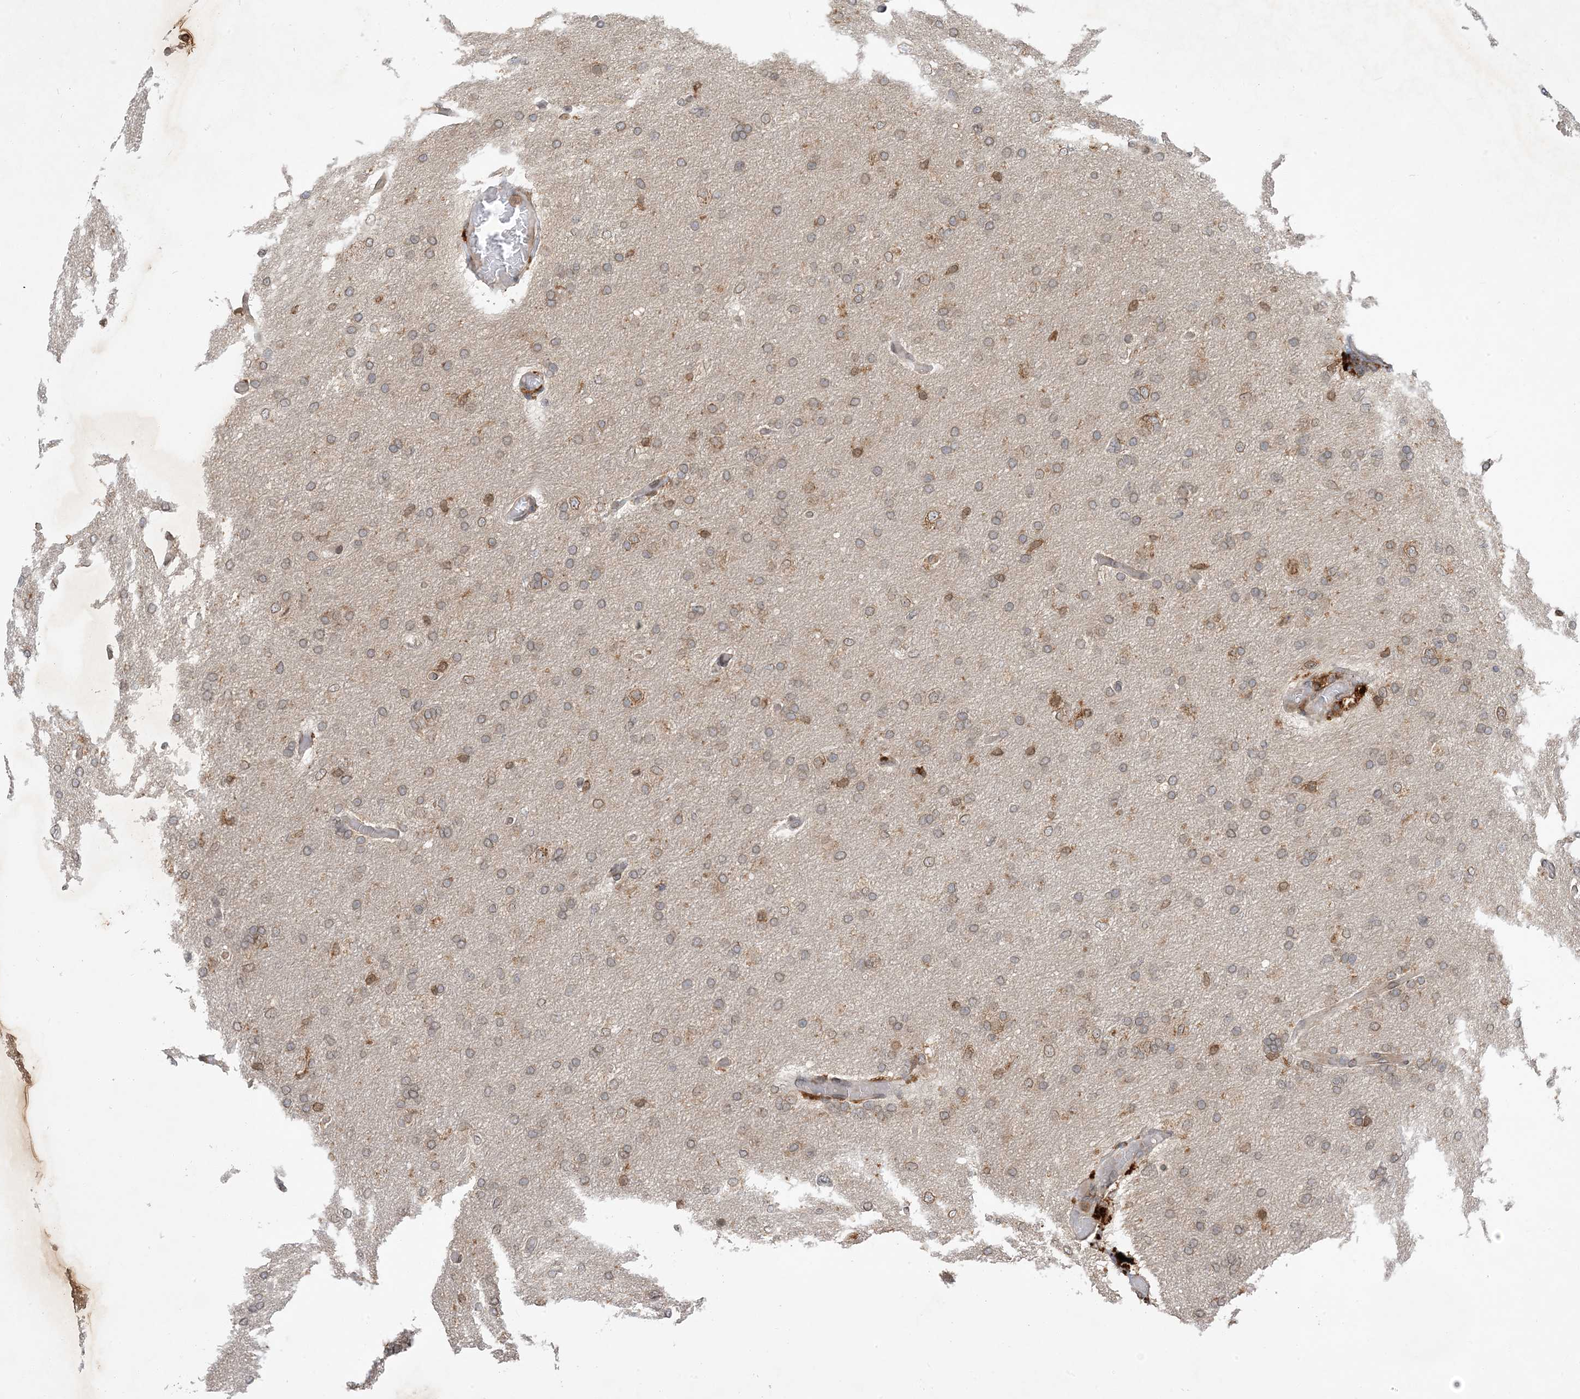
{"staining": {"intensity": "weak", "quantity": ">75%", "location": "cytoplasmic/membranous,nuclear"}, "tissue": "glioma", "cell_type": "Tumor cells", "image_type": "cancer", "snomed": [{"axis": "morphology", "description": "Glioma, malignant, High grade"}, {"axis": "topography", "description": "Cerebral cortex"}], "caption": "Protein staining reveals weak cytoplasmic/membranous and nuclear positivity in approximately >75% of tumor cells in malignant glioma (high-grade).", "gene": "NAGK", "patient": {"sex": "female", "age": 36}}